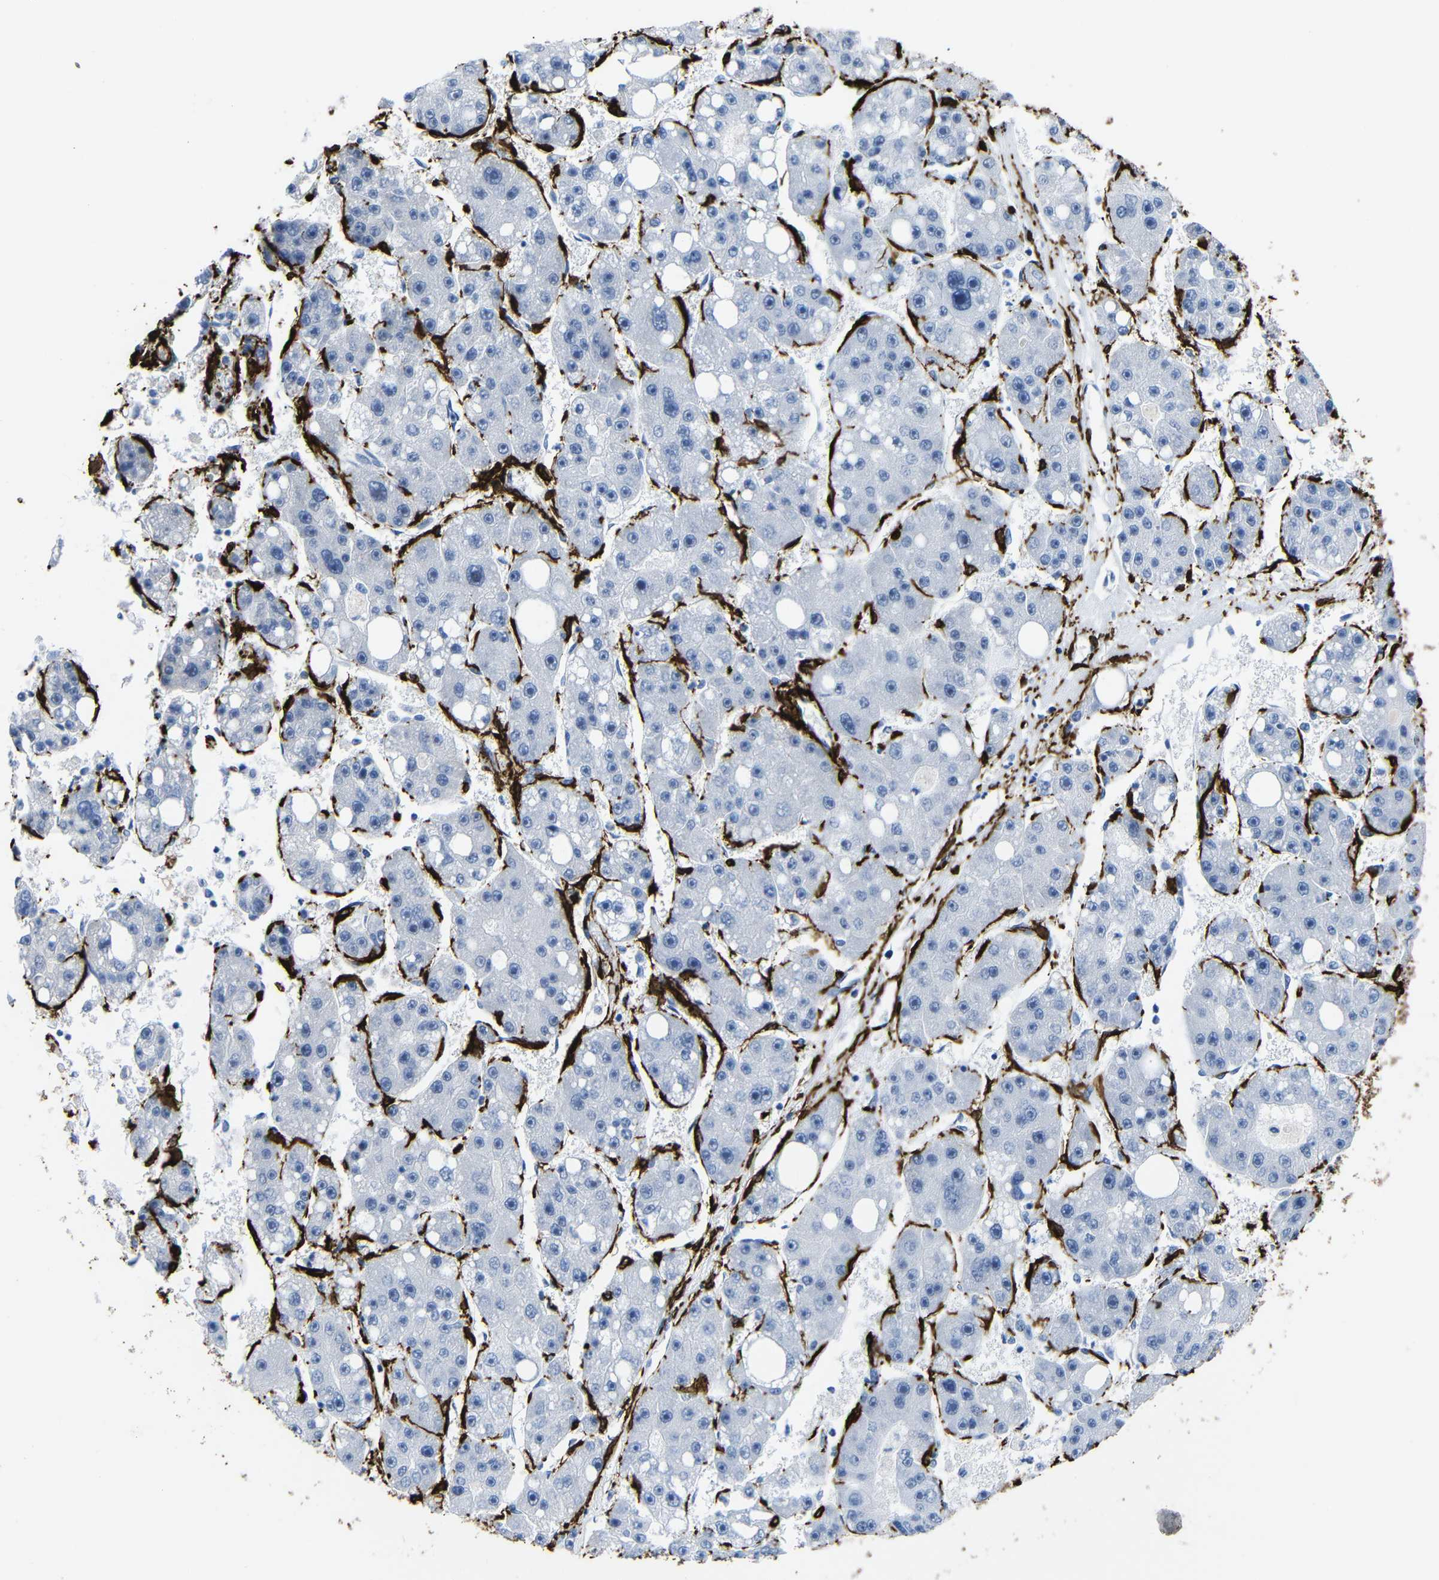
{"staining": {"intensity": "negative", "quantity": "none", "location": "none"}, "tissue": "liver cancer", "cell_type": "Tumor cells", "image_type": "cancer", "snomed": [{"axis": "morphology", "description": "Carcinoma, Hepatocellular, NOS"}, {"axis": "topography", "description": "Liver"}], "caption": "A photomicrograph of human liver cancer (hepatocellular carcinoma) is negative for staining in tumor cells.", "gene": "ACTA2", "patient": {"sex": "female", "age": 61}}